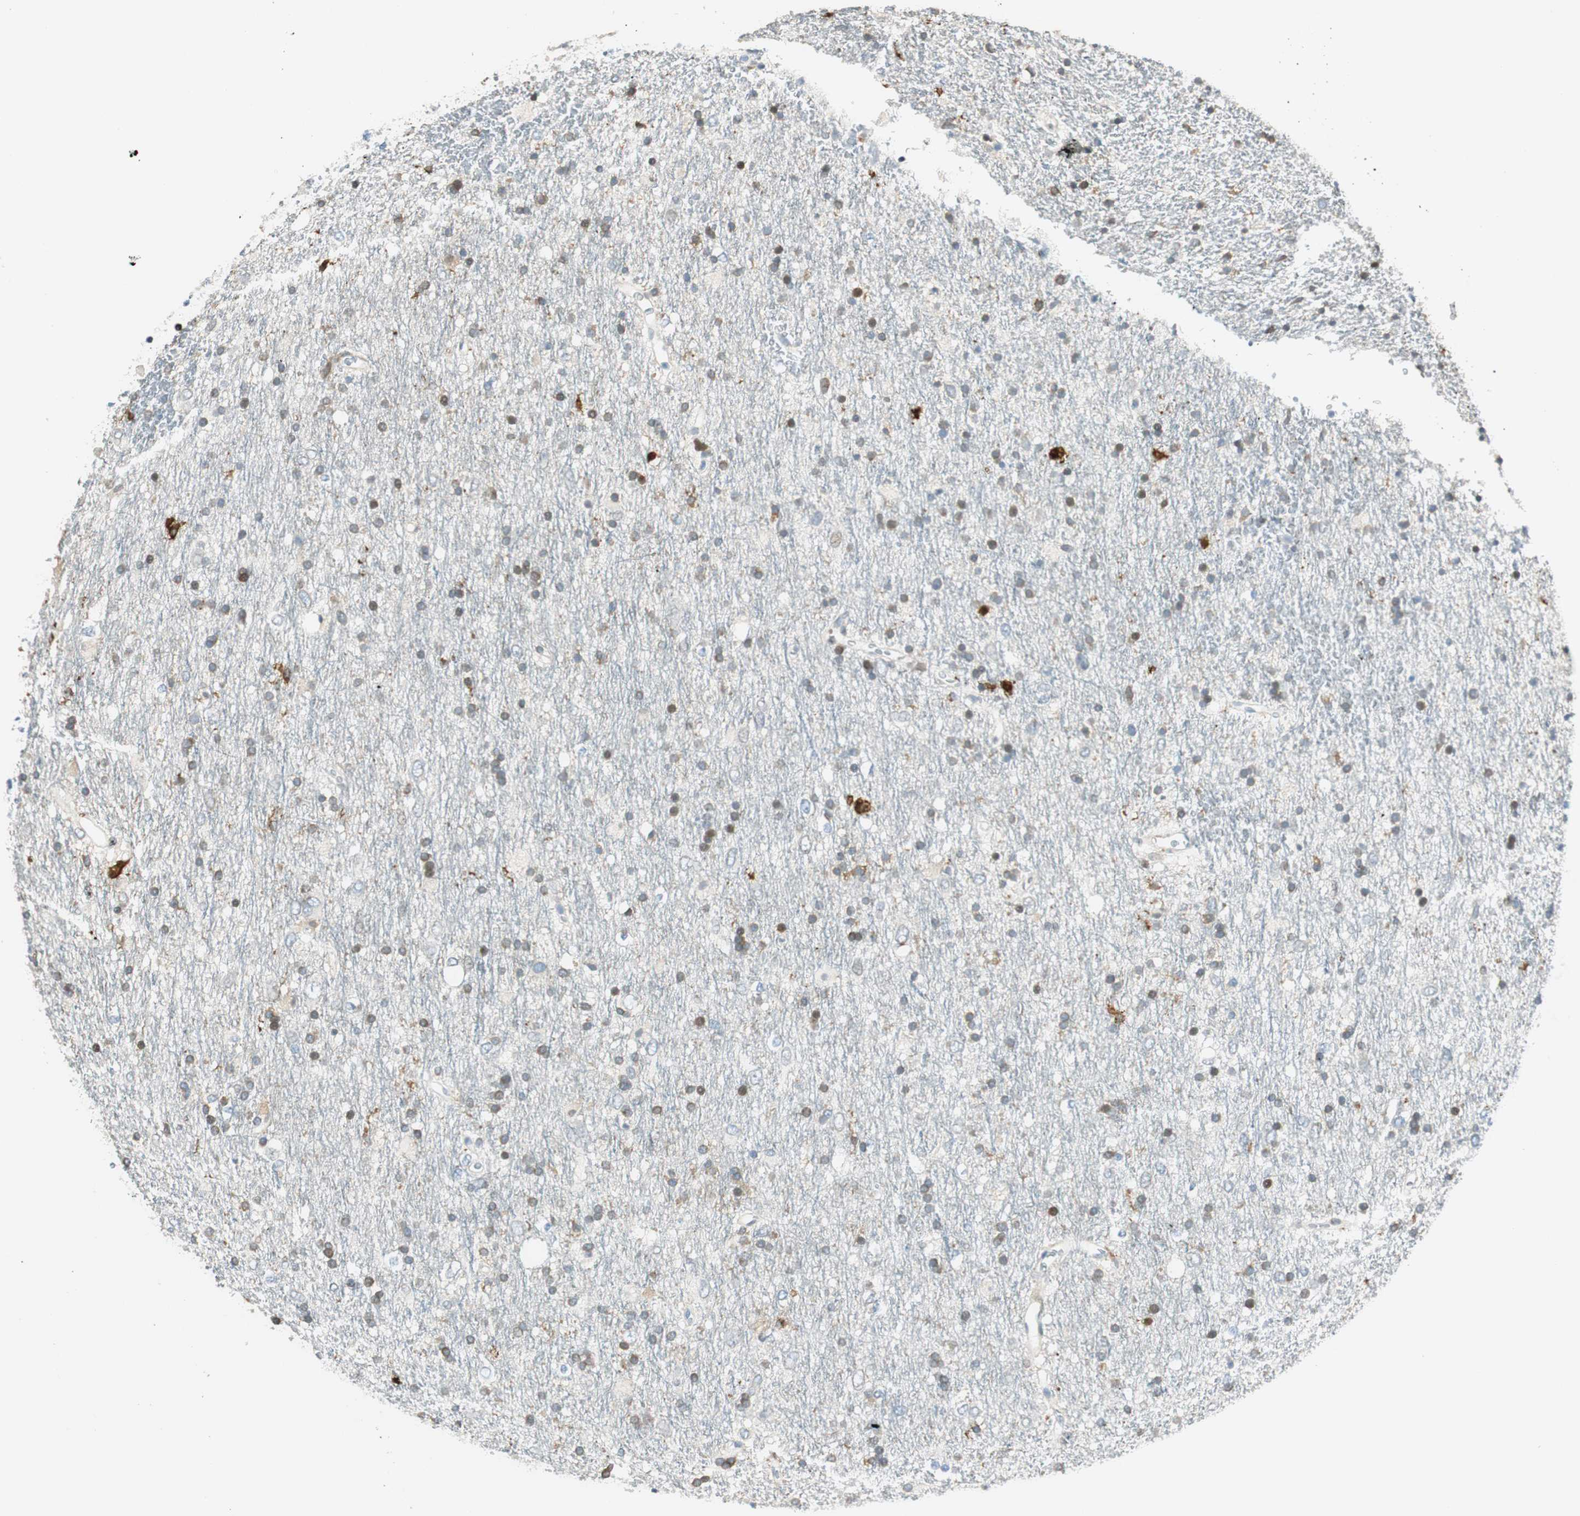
{"staining": {"intensity": "weak", "quantity": "25%-75%", "location": "cytoplasmic/membranous"}, "tissue": "glioma", "cell_type": "Tumor cells", "image_type": "cancer", "snomed": [{"axis": "morphology", "description": "Glioma, malignant, Low grade"}, {"axis": "topography", "description": "Brain"}], "caption": "Low-grade glioma (malignant) was stained to show a protein in brown. There is low levels of weak cytoplasmic/membranous expression in approximately 25%-75% of tumor cells.", "gene": "TMEM260", "patient": {"sex": "male", "age": 77}}